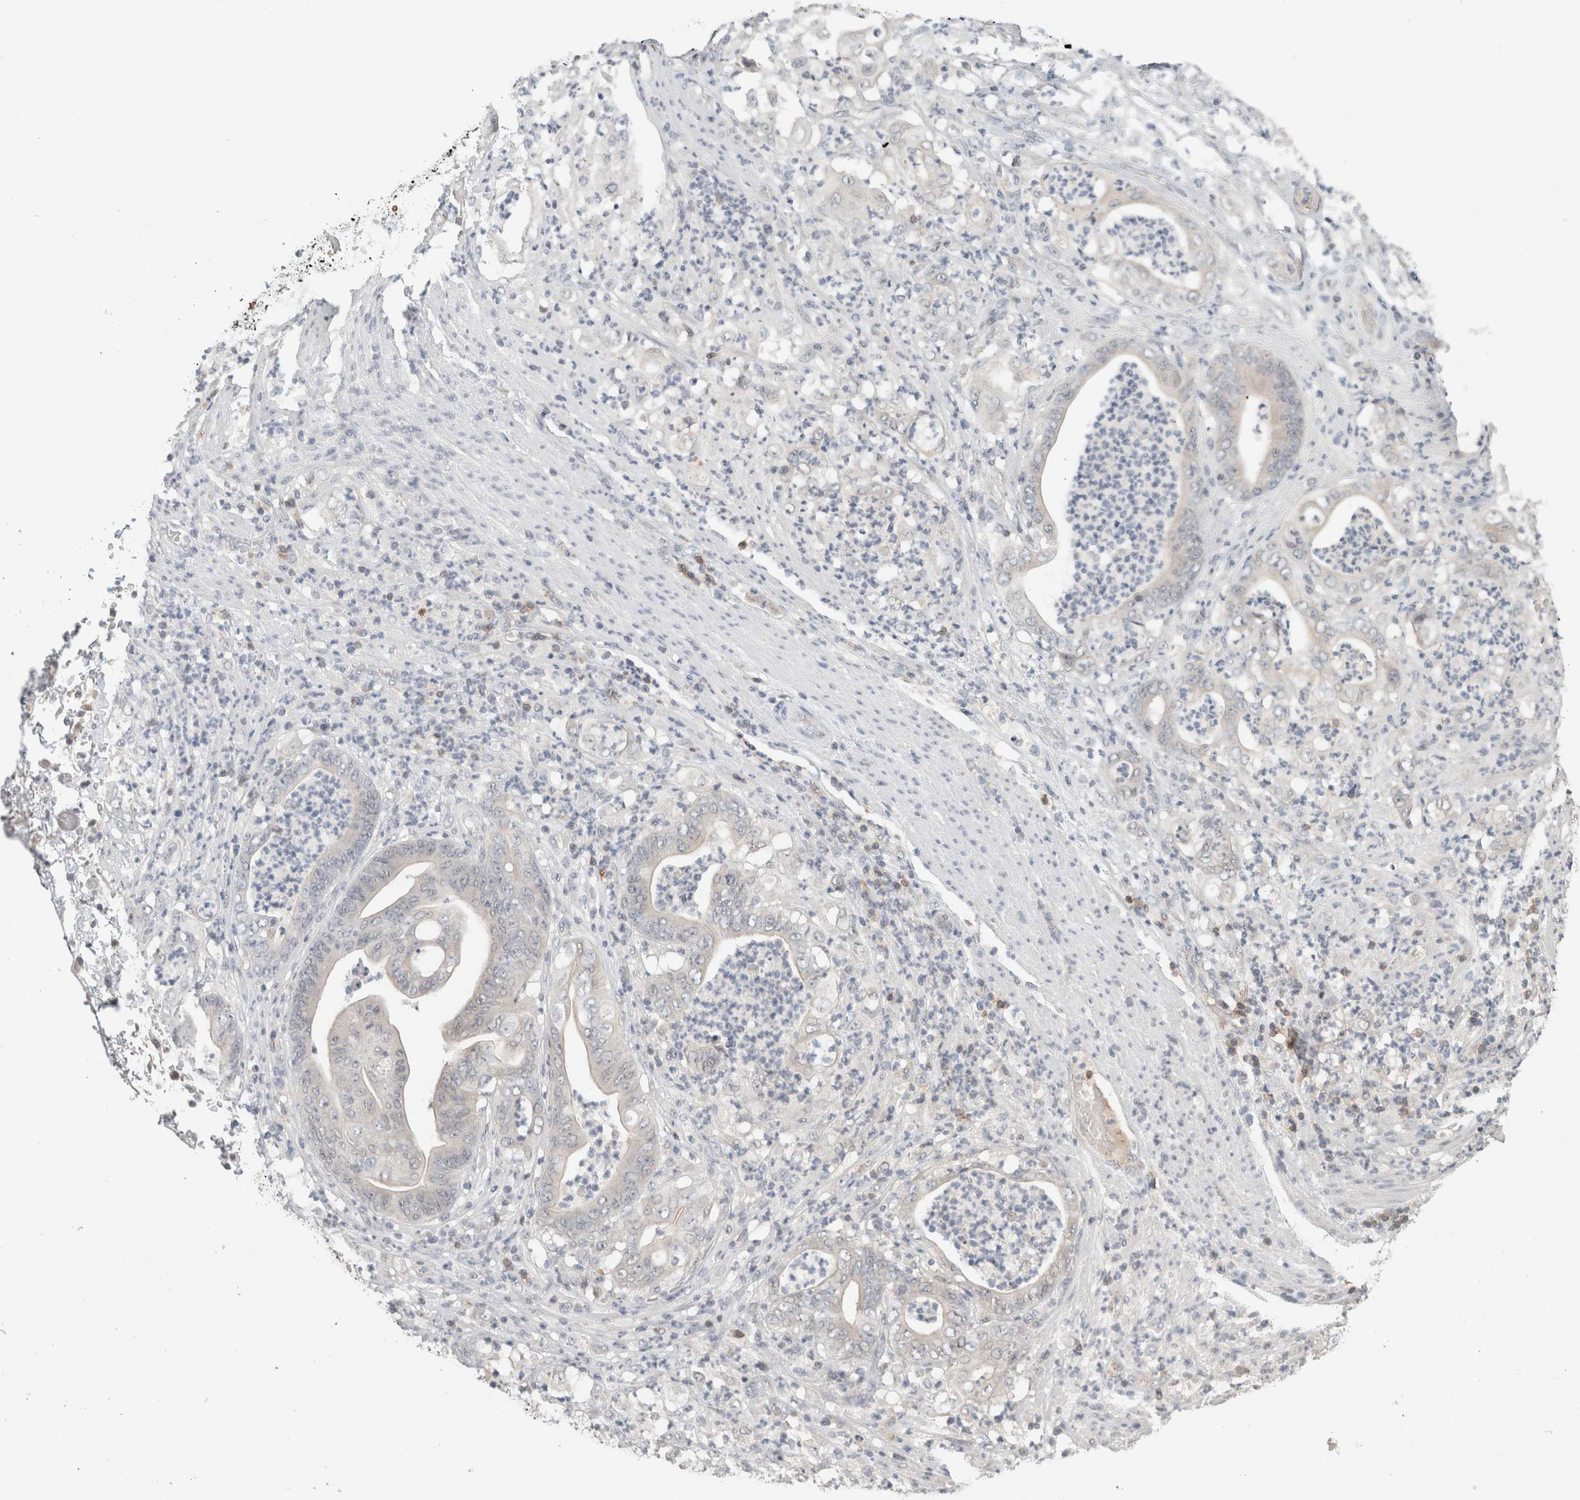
{"staining": {"intensity": "negative", "quantity": "none", "location": "none"}, "tissue": "stomach cancer", "cell_type": "Tumor cells", "image_type": "cancer", "snomed": [{"axis": "morphology", "description": "Adenocarcinoma, NOS"}, {"axis": "topography", "description": "Stomach"}], "caption": "Protein analysis of stomach cancer (adenocarcinoma) displays no significant positivity in tumor cells.", "gene": "TRAT1", "patient": {"sex": "female", "age": 73}}